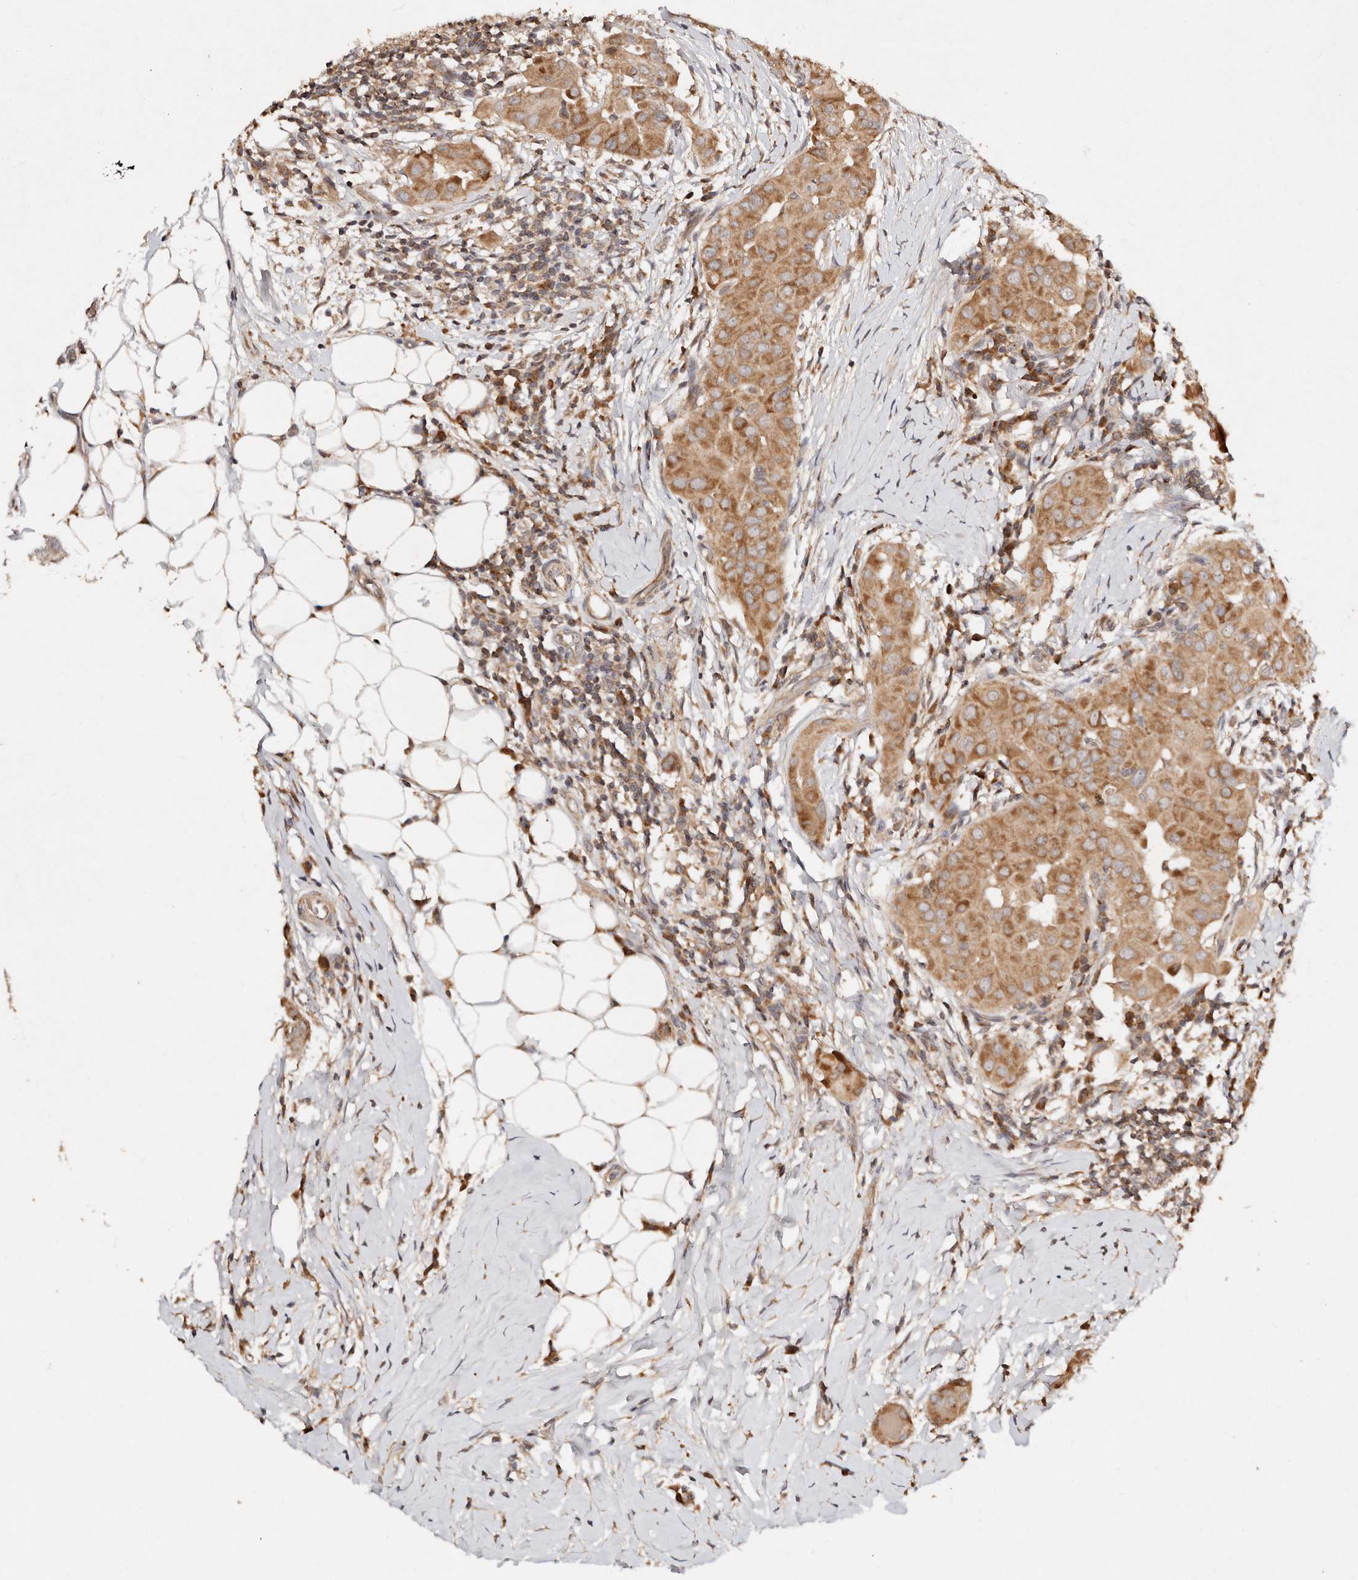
{"staining": {"intensity": "moderate", "quantity": ">75%", "location": "cytoplasmic/membranous"}, "tissue": "thyroid cancer", "cell_type": "Tumor cells", "image_type": "cancer", "snomed": [{"axis": "morphology", "description": "Papillary adenocarcinoma, NOS"}, {"axis": "topography", "description": "Thyroid gland"}], "caption": "This is a micrograph of IHC staining of papillary adenocarcinoma (thyroid), which shows moderate positivity in the cytoplasmic/membranous of tumor cells.", "gene": "DENND11", "patient": {"sex": "male", "age": 33}}